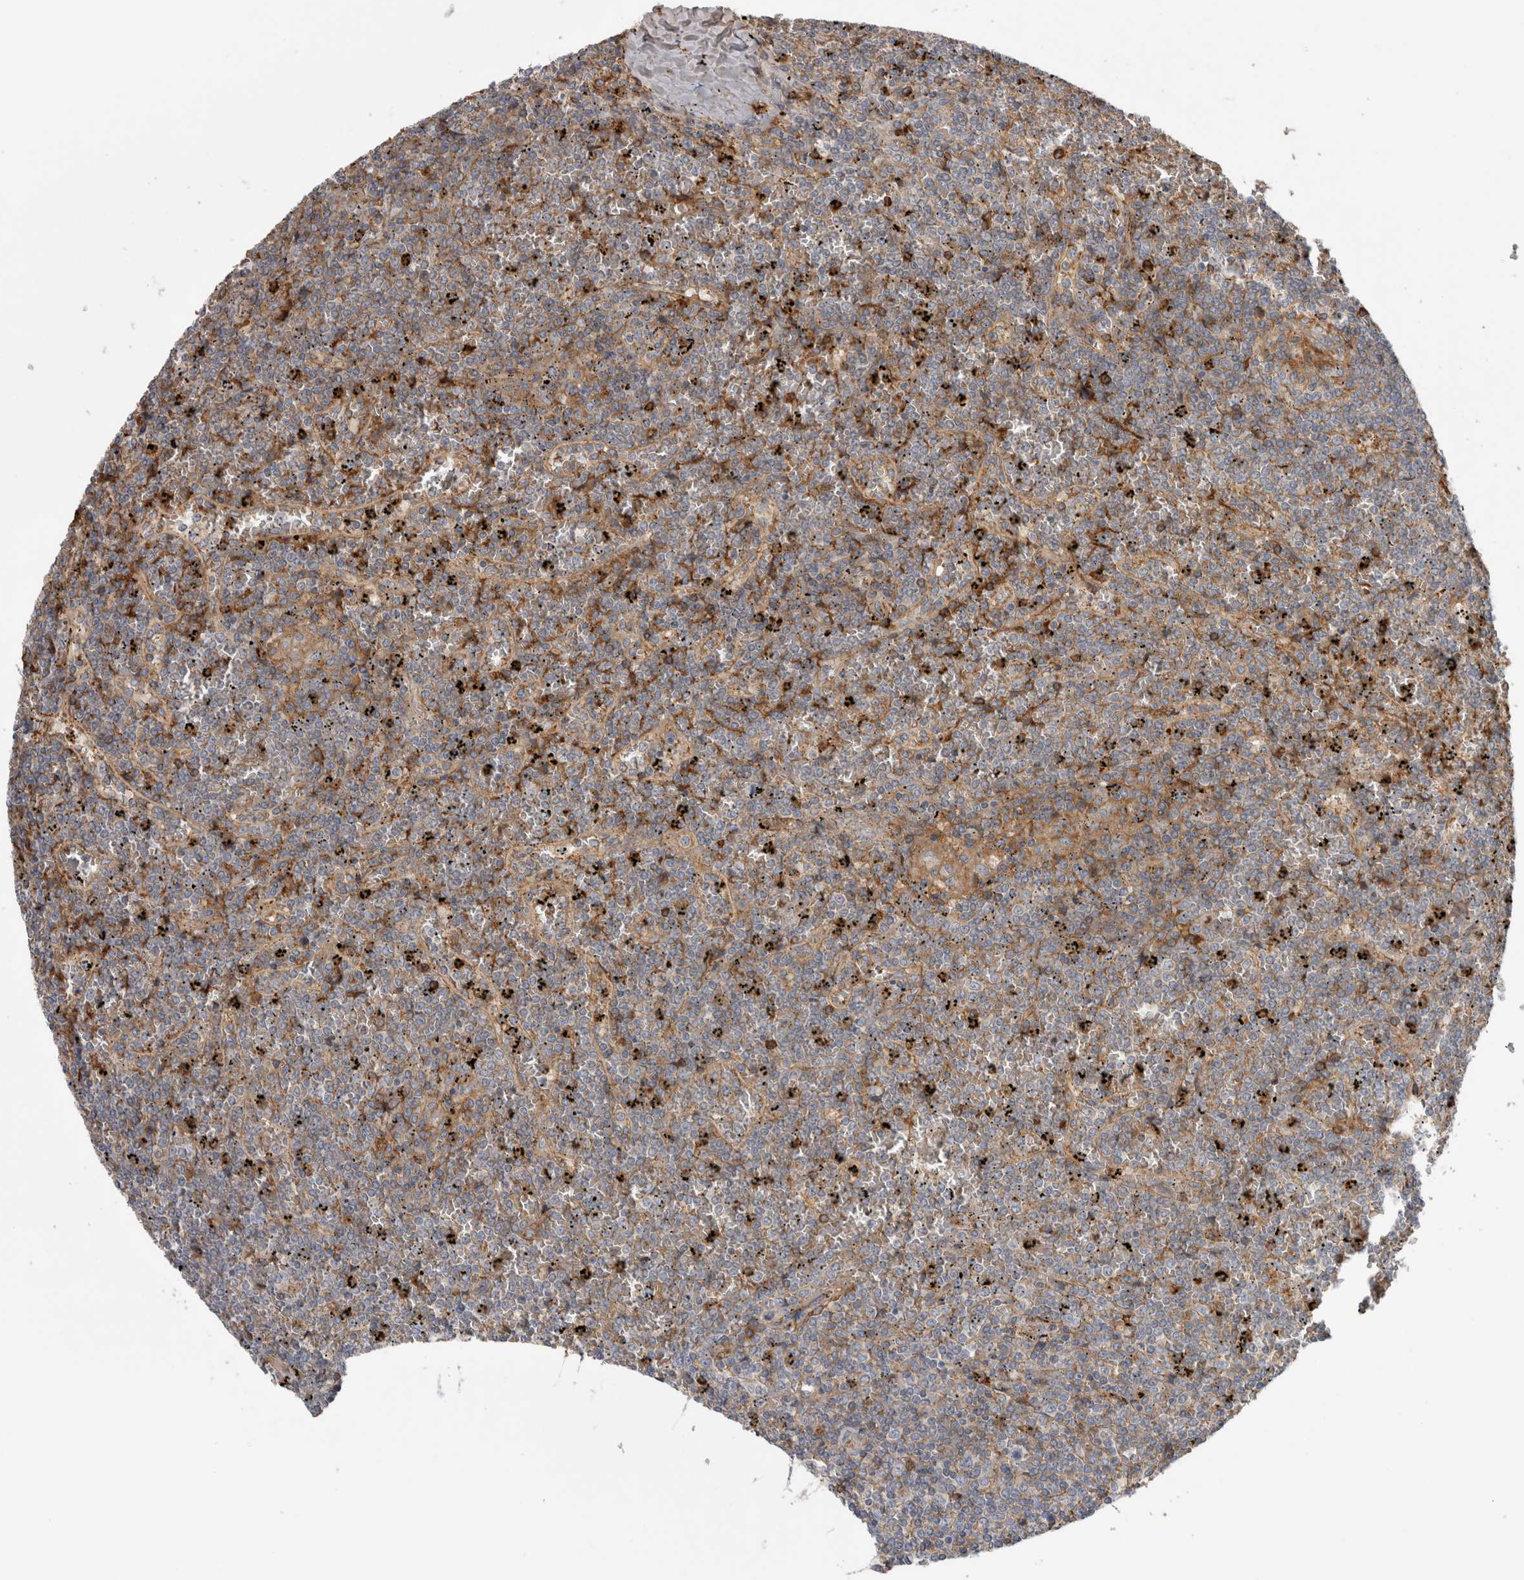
{"staining": {"intensity": "weak", "quantity": "<25%", "location": "cytoplasmic/membranous"}, "tissue": "lymphoma", "cell_type": "Tumor cells", "image_type": "cancer", "snomed": [{"axis": "morphology", "description": "Malignant lymphoma, non-Hodgkin's type, Low grade"}, {"axis": "topography", "description": "Spleen"}], "caption": "A micrograph of human low-grade malignant lymphoma, non-Hodgkin's type is negative for staining in tumor cells. (Brightfield microscopy of DAB (3,3'-diaminobenzidine) IHC at high magnification).", "gene": "TBCE", "patient": {"sex": "female", "age": 19}}